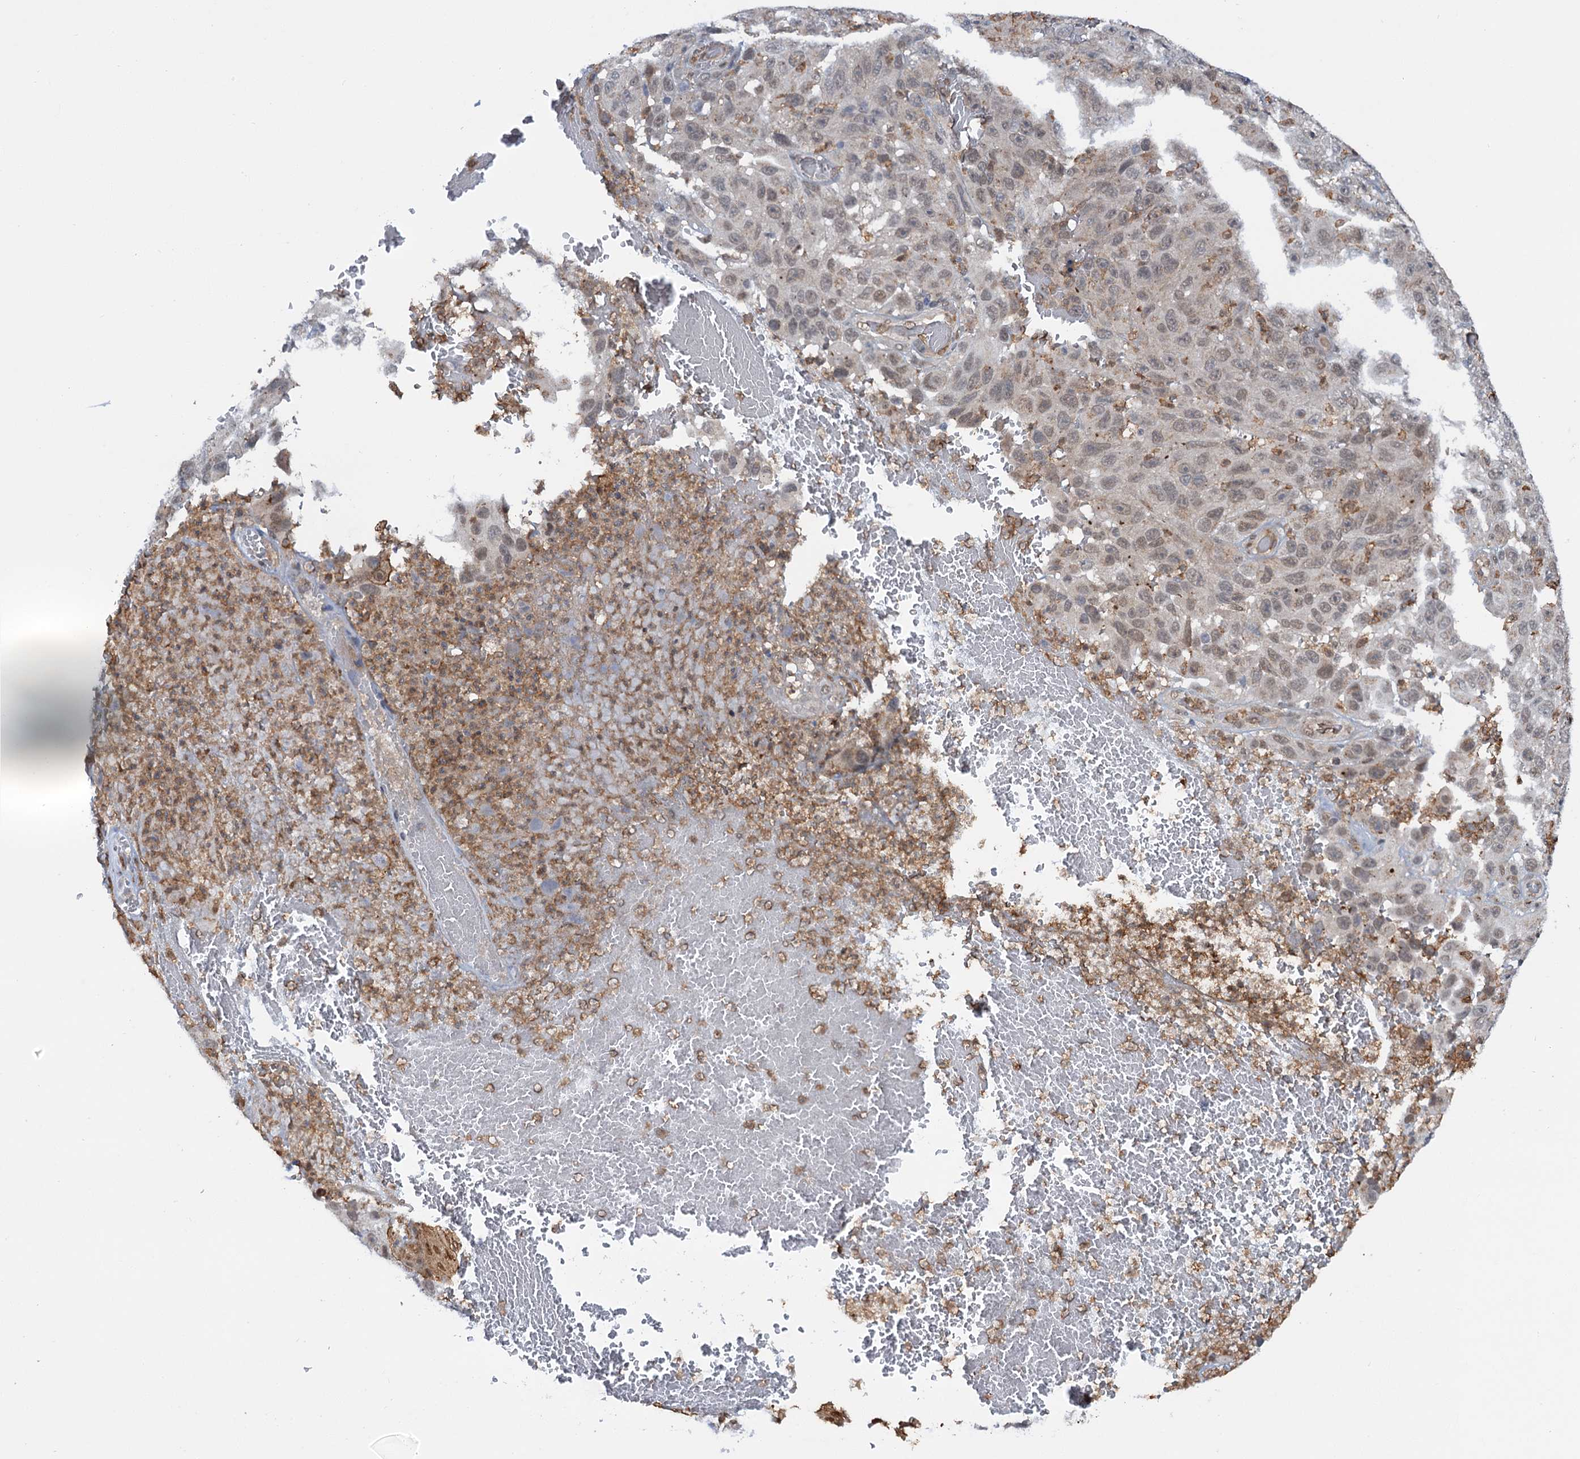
{"staining": {"intensity": "weak", "quantity": "25%-75%", "location": "nuclear"}, "tissue": "melanoma", "cell_type": "Tumor cells", "image_type": "cancer", "snomed": [{"axis": "morphology", "description": "Normal tissue, NOS"}, {"axis": "morphology", "description": "Malignant melanoma, NOS"}, {"axis": "topography", "description": "Skin"}], "caption": "This micrograph shows immunohistochemistry staining of melanoma, with low weak nuclear staining in approximately 25%-75% of tumor cells.", "gene": "ZNF609", "patient": {"sex": "female", "age": 96}}